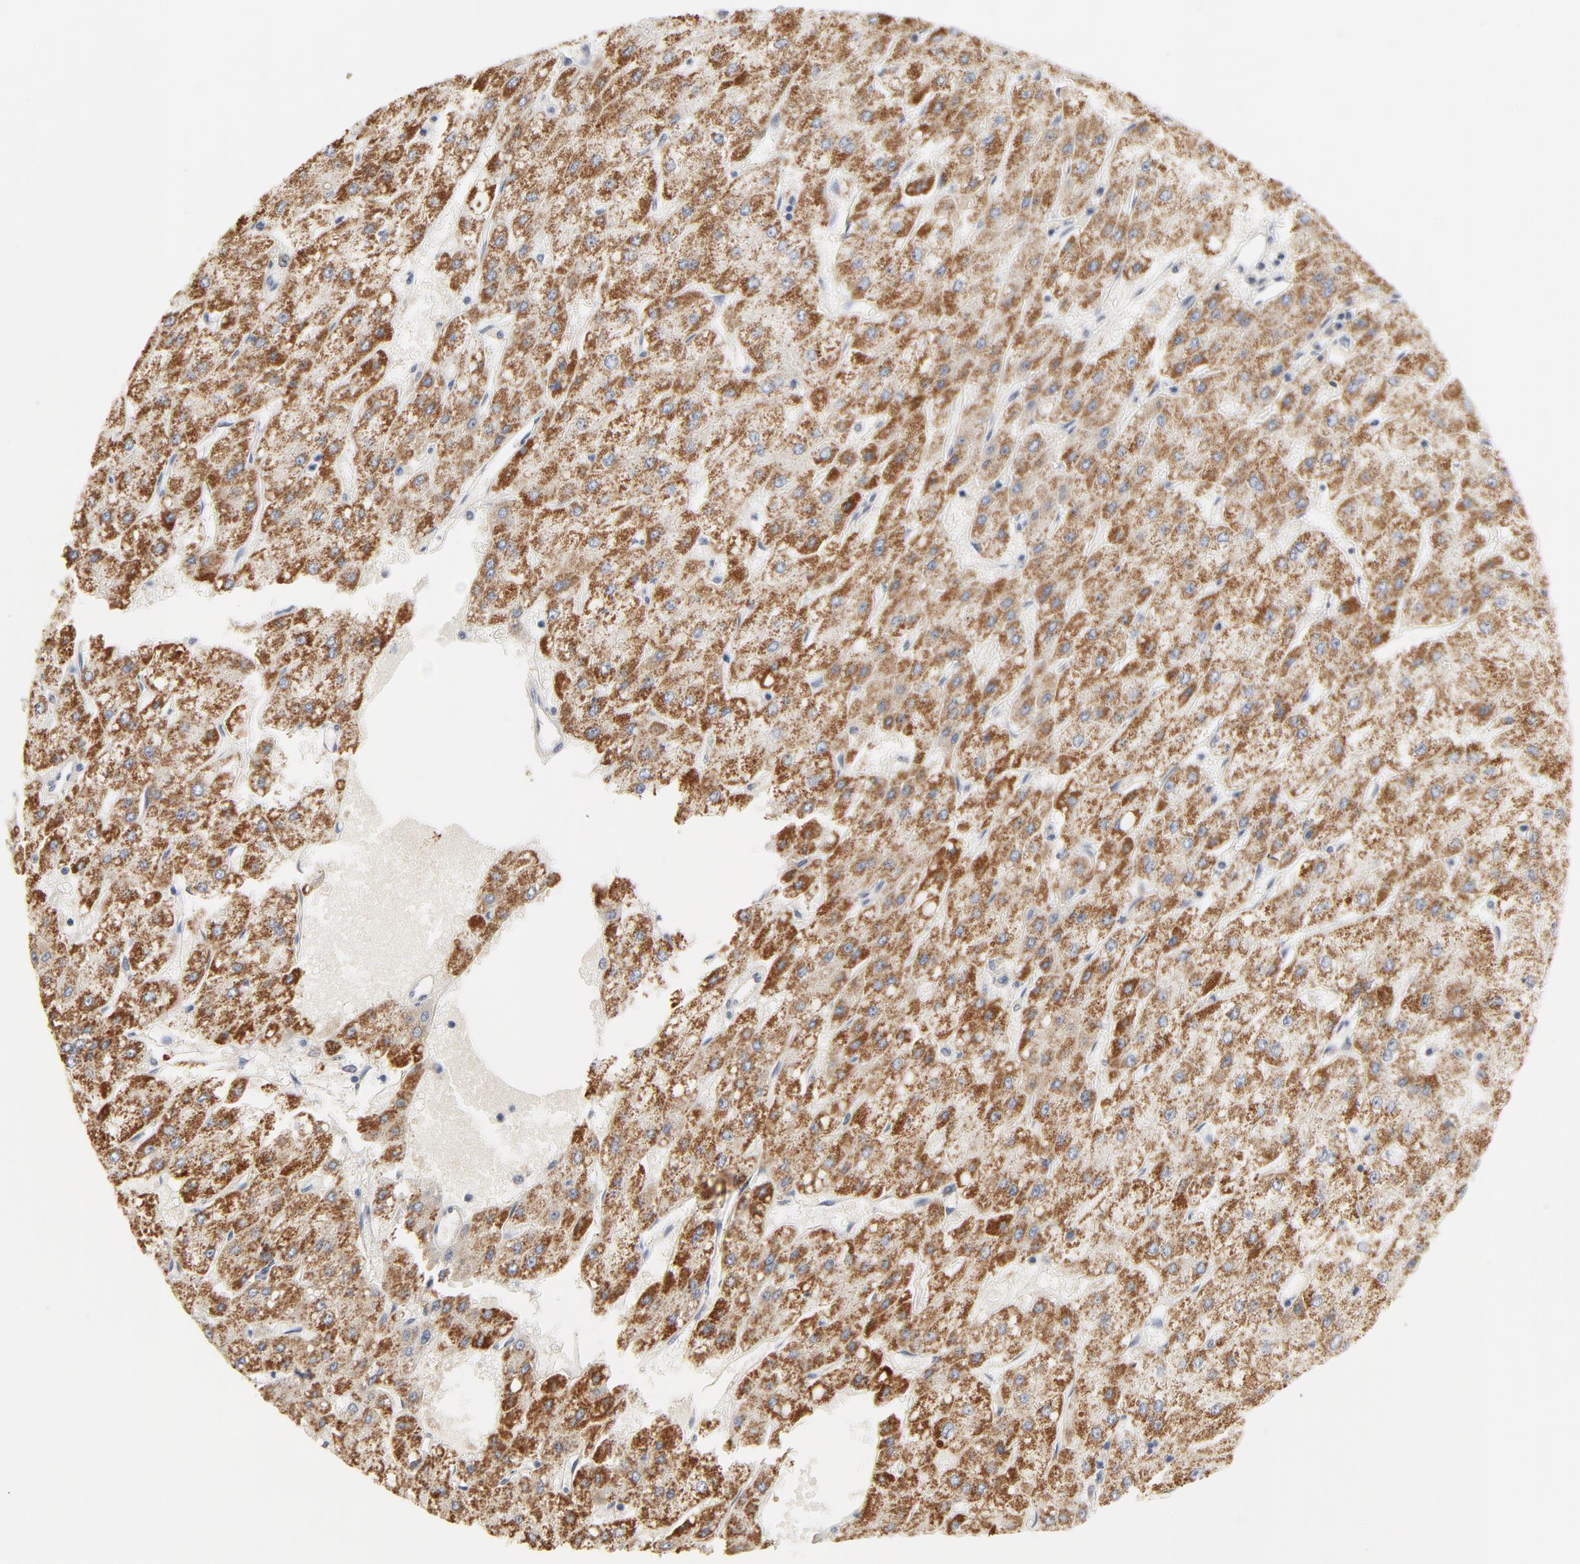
{"staining": {"intensity": "moderate", "quantity": ">75%", "location": "cytoplasmic/membranous"}, "tissue": "liver cancer", "cell_type": "Tumor cells", "image_type": "cancer", "snomed": [{"axis": "morphology", "description": "Carcinoma, Hepatocellular, NOS"}, {"axis": "topography", "description": "Liver"}], "caption": "Liver hepatocellular carcinoma tissue displays moderate cytoplasmic/membranous staining in about >75% of tumor cells, visualized by immunohistochemistry.", "gene": "EPCAM", "patient": {"sex": "female", "age": 52}}